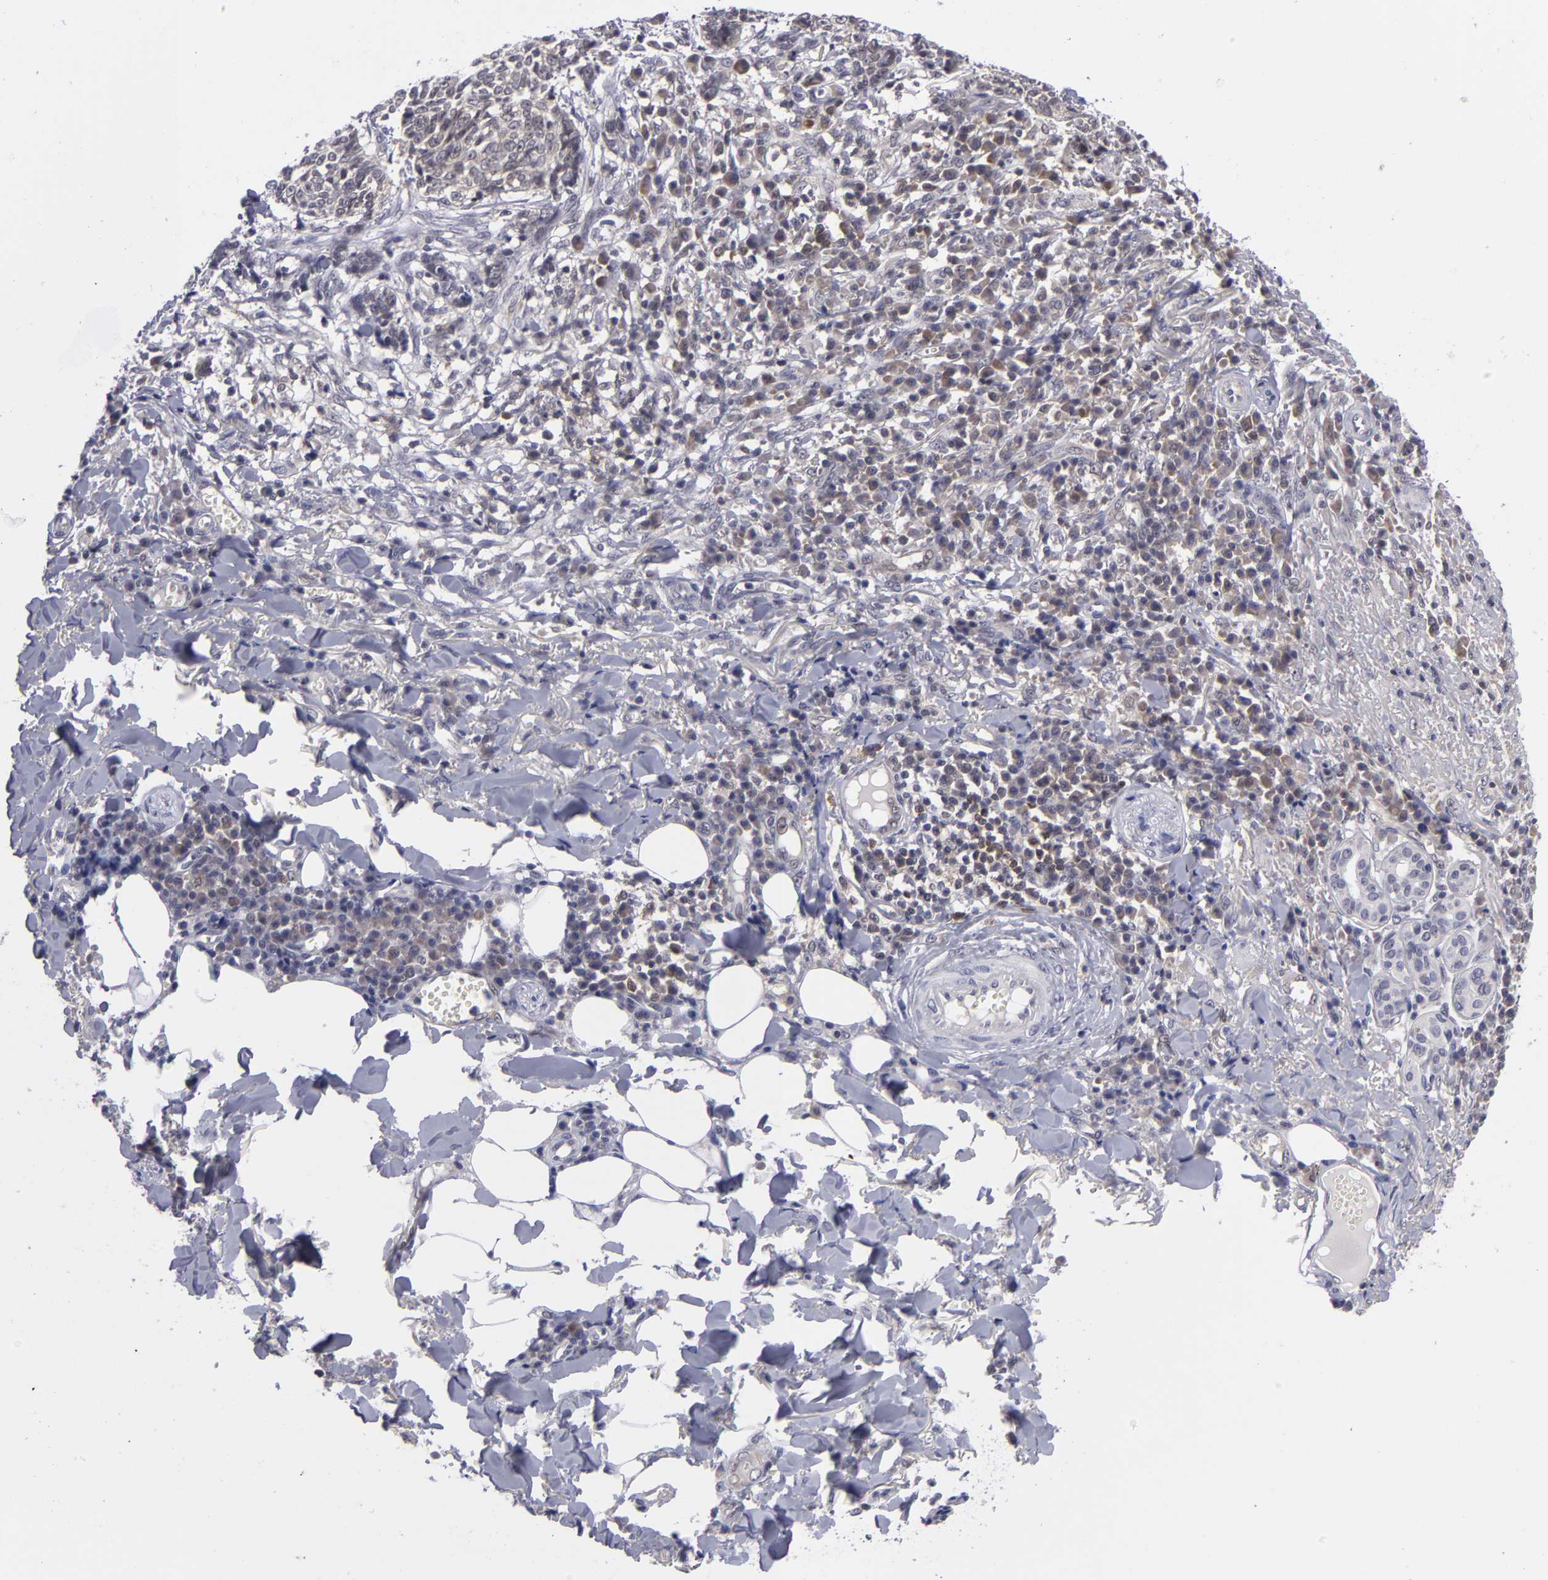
{"staining": {"intensity": "negative", "quantity": "none", "location": "none"}, "tissue": "skin cancer", "cell_type": "Tumor cells", "image_type": "cancer", "snomed": [{"axis": "morphology", "description": "Basal cell carcinoma"}, {"axis": "topography", "description": "Skin"}], "caption": "Skin cancer was stained to show a protein in brown. There is no significant positivity in tumor cells.", "gene": "BCL10", "patient": {"sex": "female", "age": 89}}